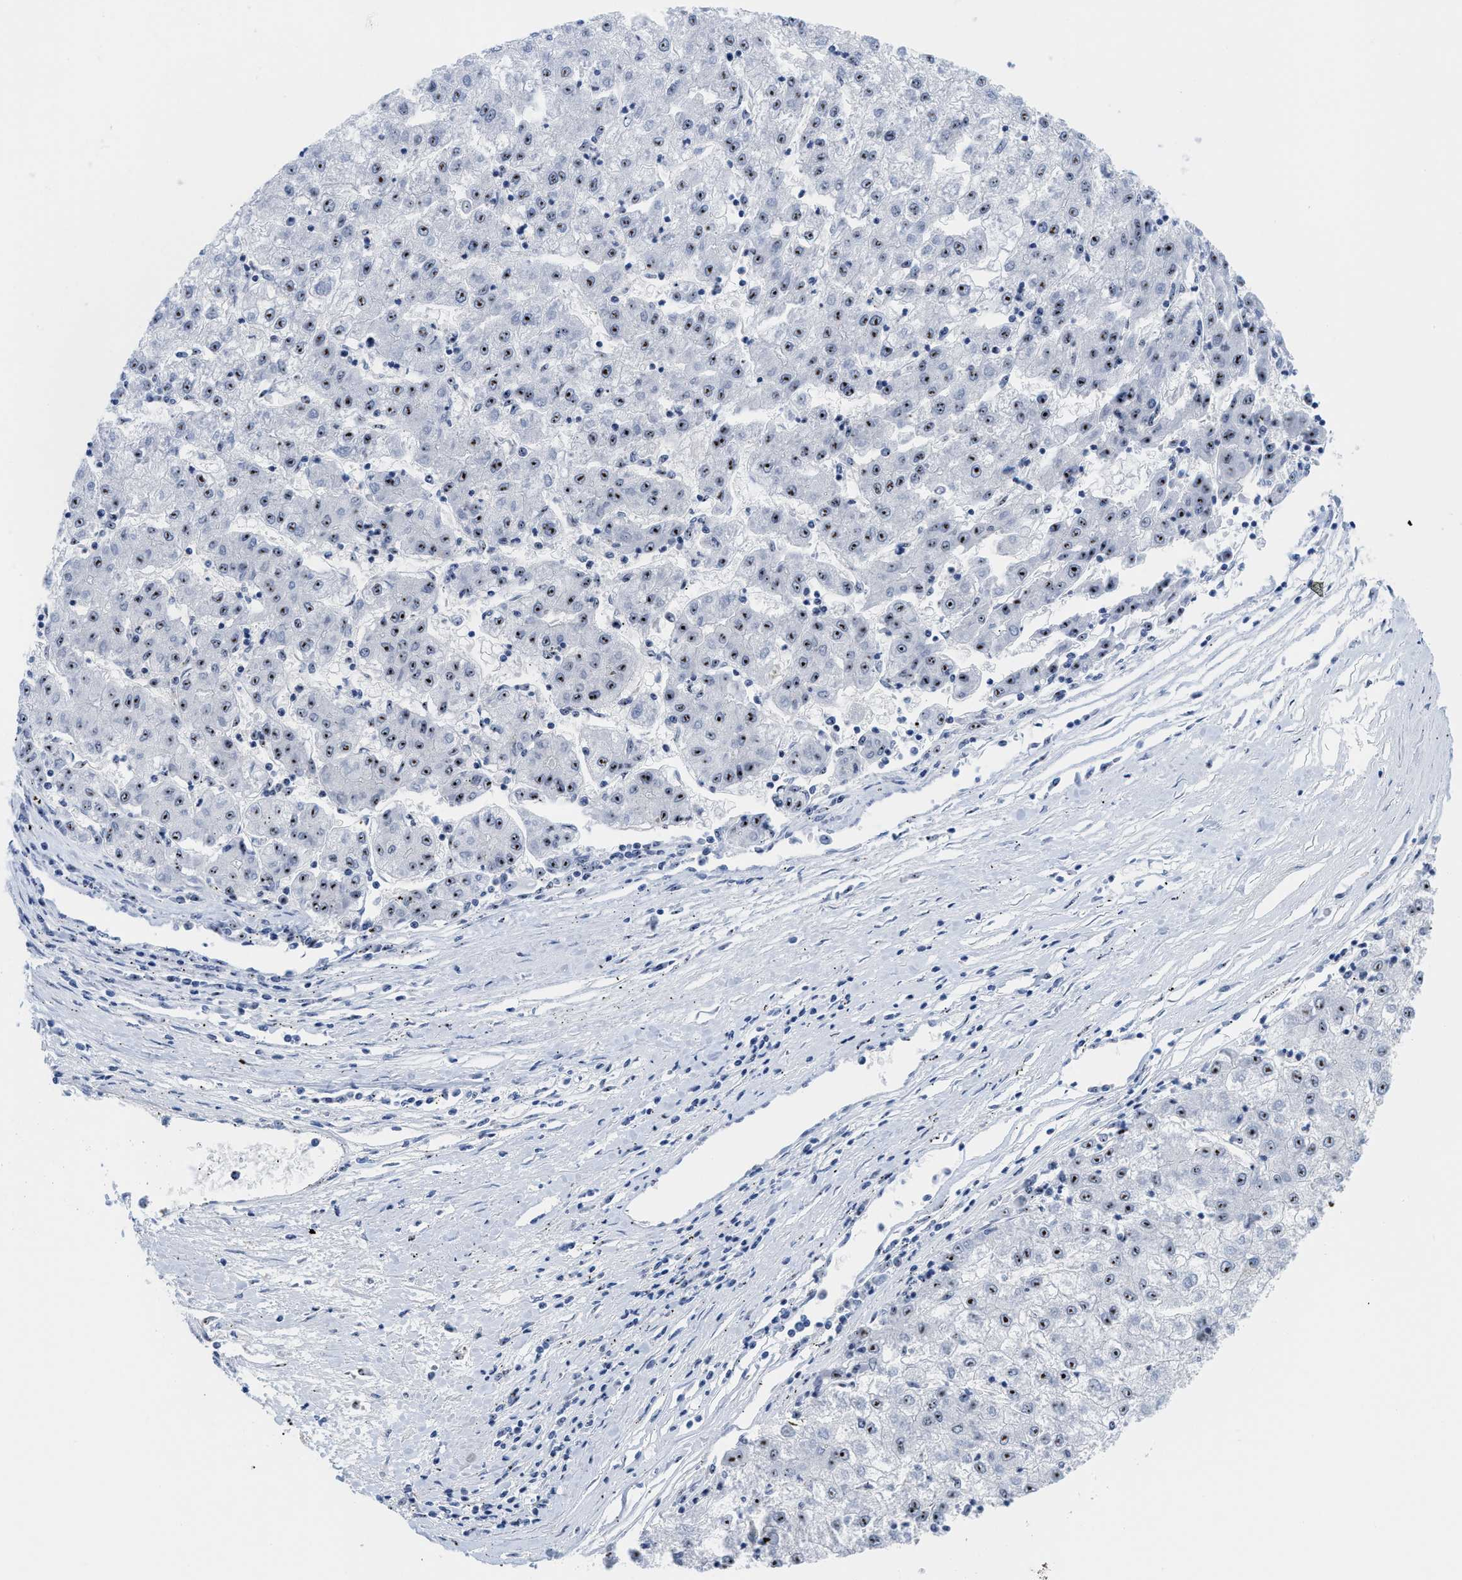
{"staining": {"intensity": "moderate", "quantity": ">75%", "location": "nuclear"}, "tissue": "liver cancer", "cell_type": "Tumor cells", "image_type": "cancer", "snomed": [{"axis": "morphology", "description": "Carcinoma, Hepatocellular, NOS"}, {"axis": "topography", "description": "Liver"}], "caption": "Protein expression analysis of human liver cancer (hepatocellular carcinoma) reveals moderate nuclear expression in about >75% of tumor cells.", "gene": "NOP58", "patient": {"sex": "male", "age": 72}}